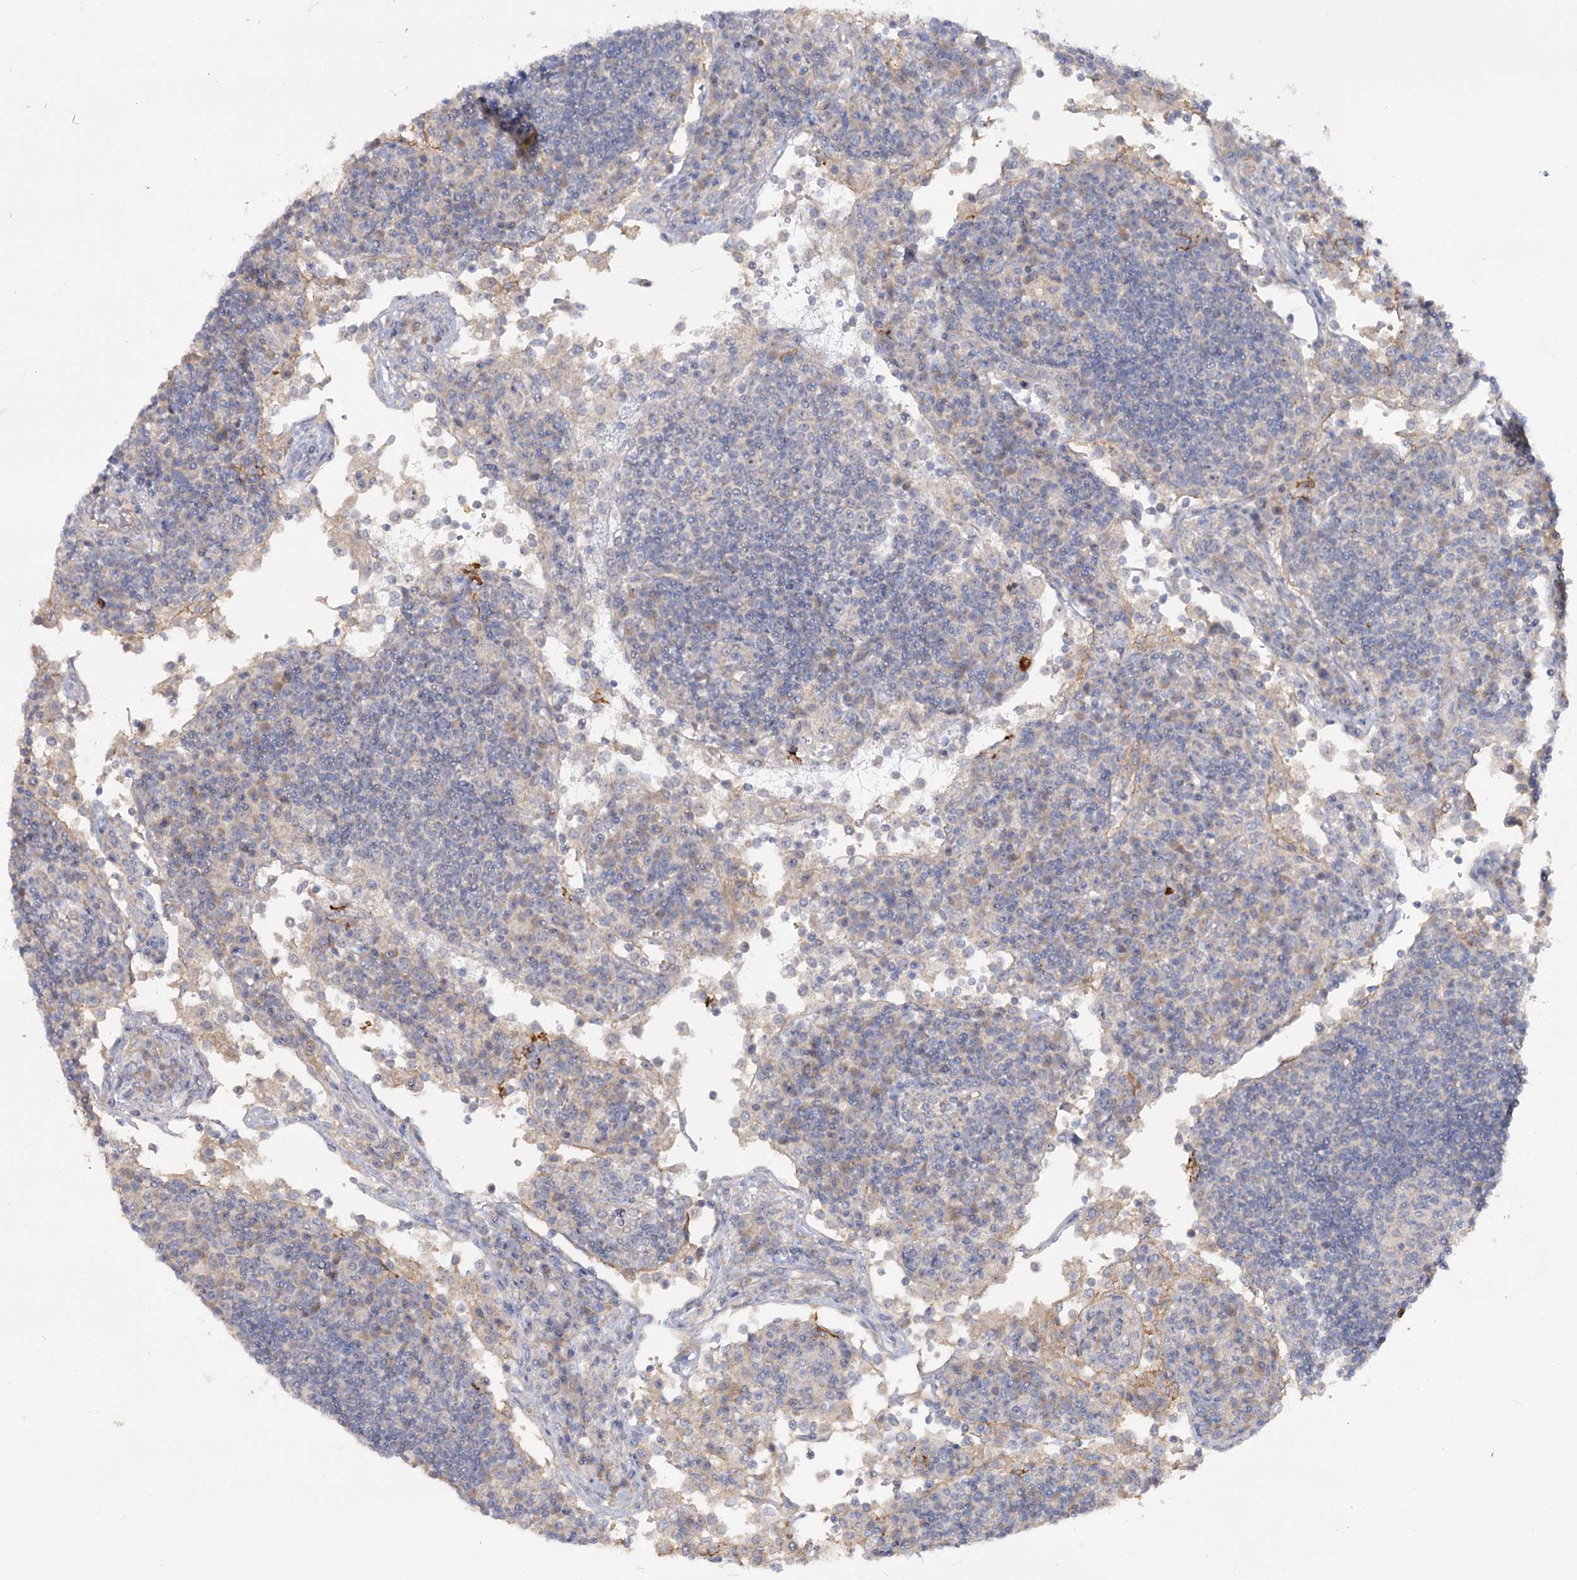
{"staining": {"intensity": "negative", "quantity": "none", "location": "none"}, "tissue": "lymph node", "cell_type": "Germinal center cells", "image_type": "normal", "snomed": [{"axis": "morphology", "description": "Normal tissue, NOS"}, {"axis": "topography", "description": "Lymph node"}], "caption": "IHC of normal lymph node shows no staining in germinal center cells.", "gene": "ANGPTL5", "patient": {"sex": "female", "age": 53}}